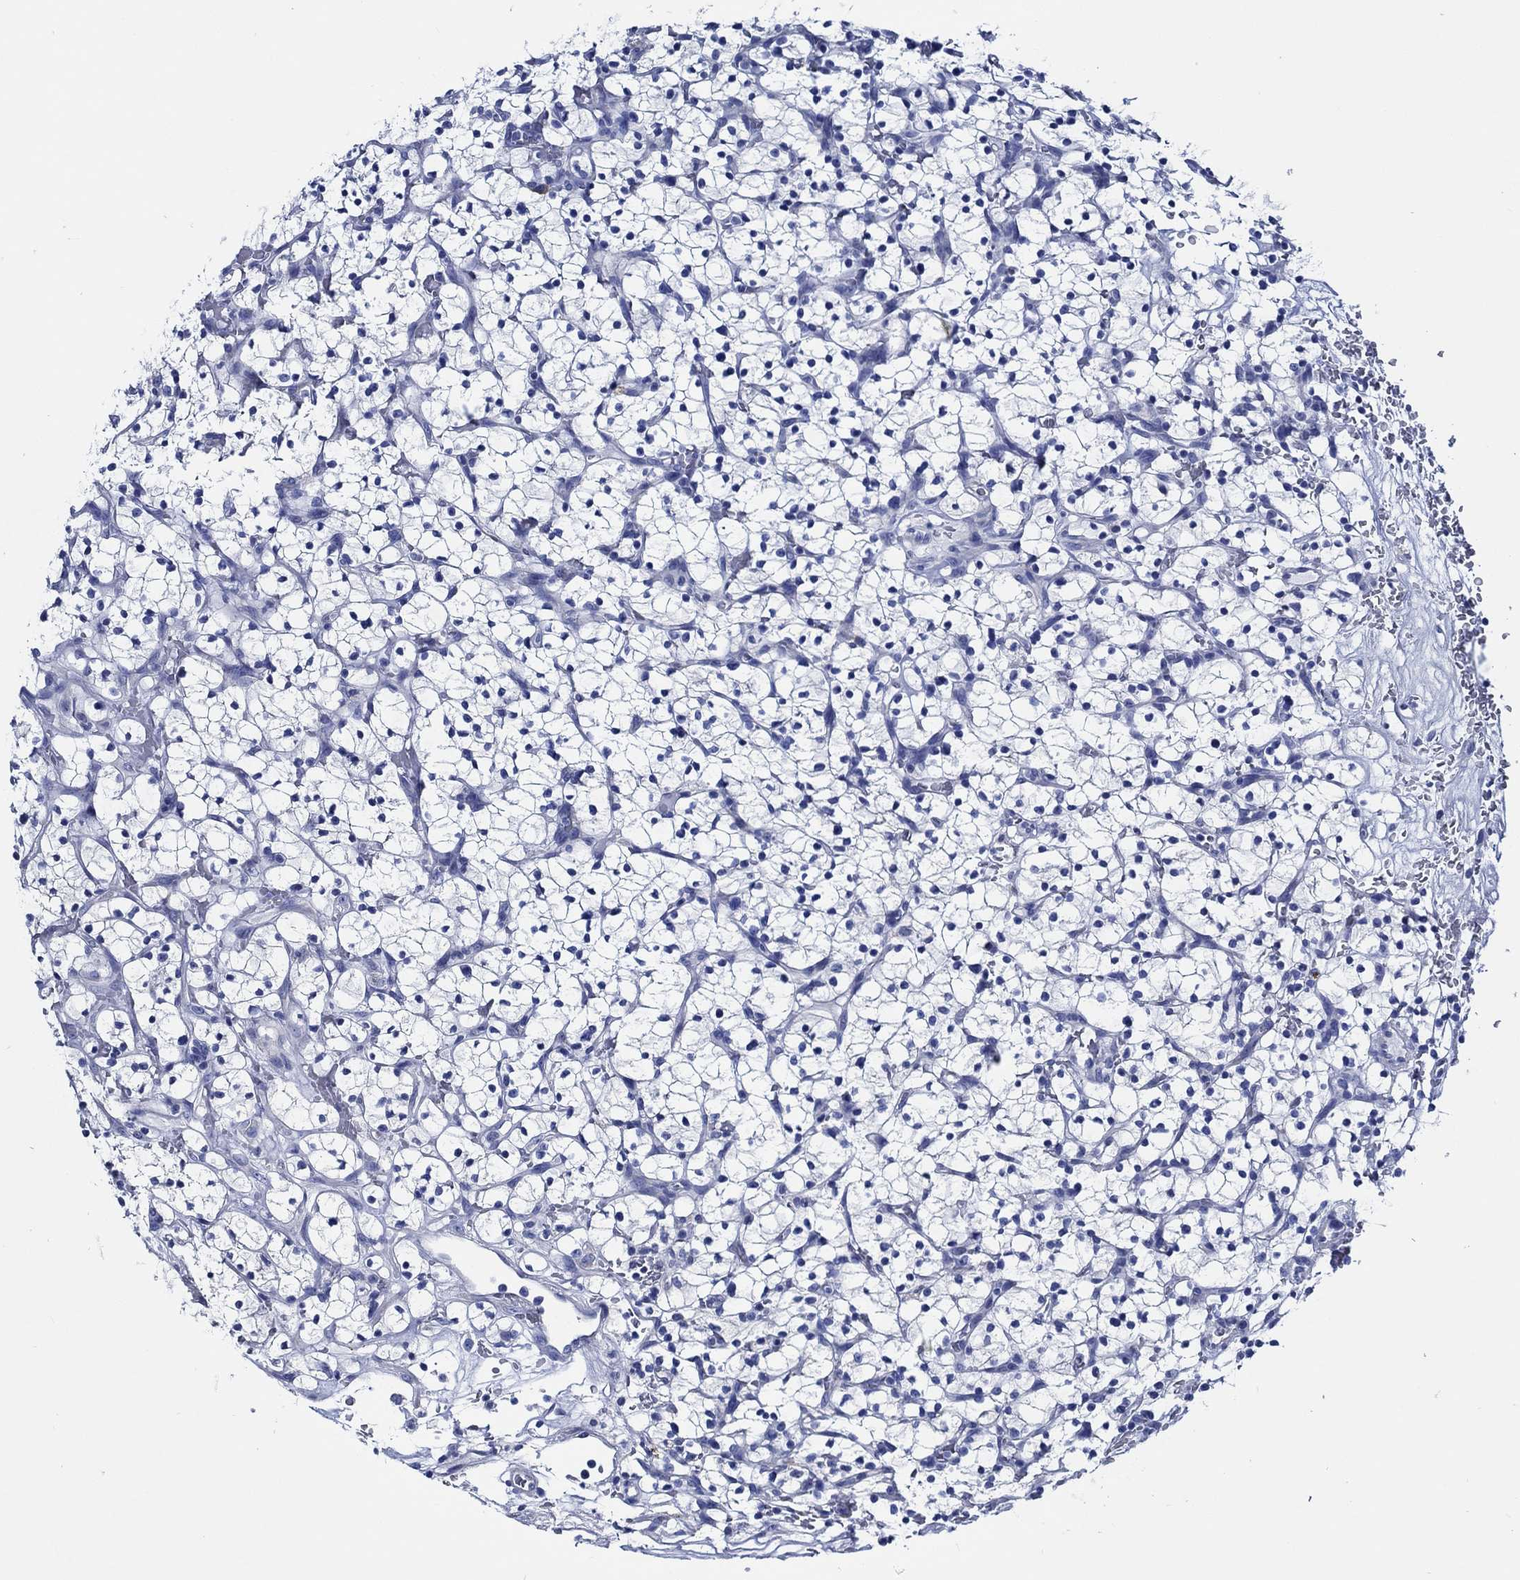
{"staining": {"intensity": "negative", "quantity": "none", "location": "none"}, "tissue": "renal cancer", "cell_type": "Tumor cells", "image_type": "cancer", "snomed": [{"axis": "morphology", "description": "Adenocarcinoma, NOS"}, {"axis": "topography", "description": "Kidney"}], "caption": "A micrograph of human renal cancer (adenocarcinoma) is negative for staining in tumor cells. (IHC, brightfield microscopy, high magnification).", "gene": "WDR62", "patient": {"sex": "female", "age": 64}}